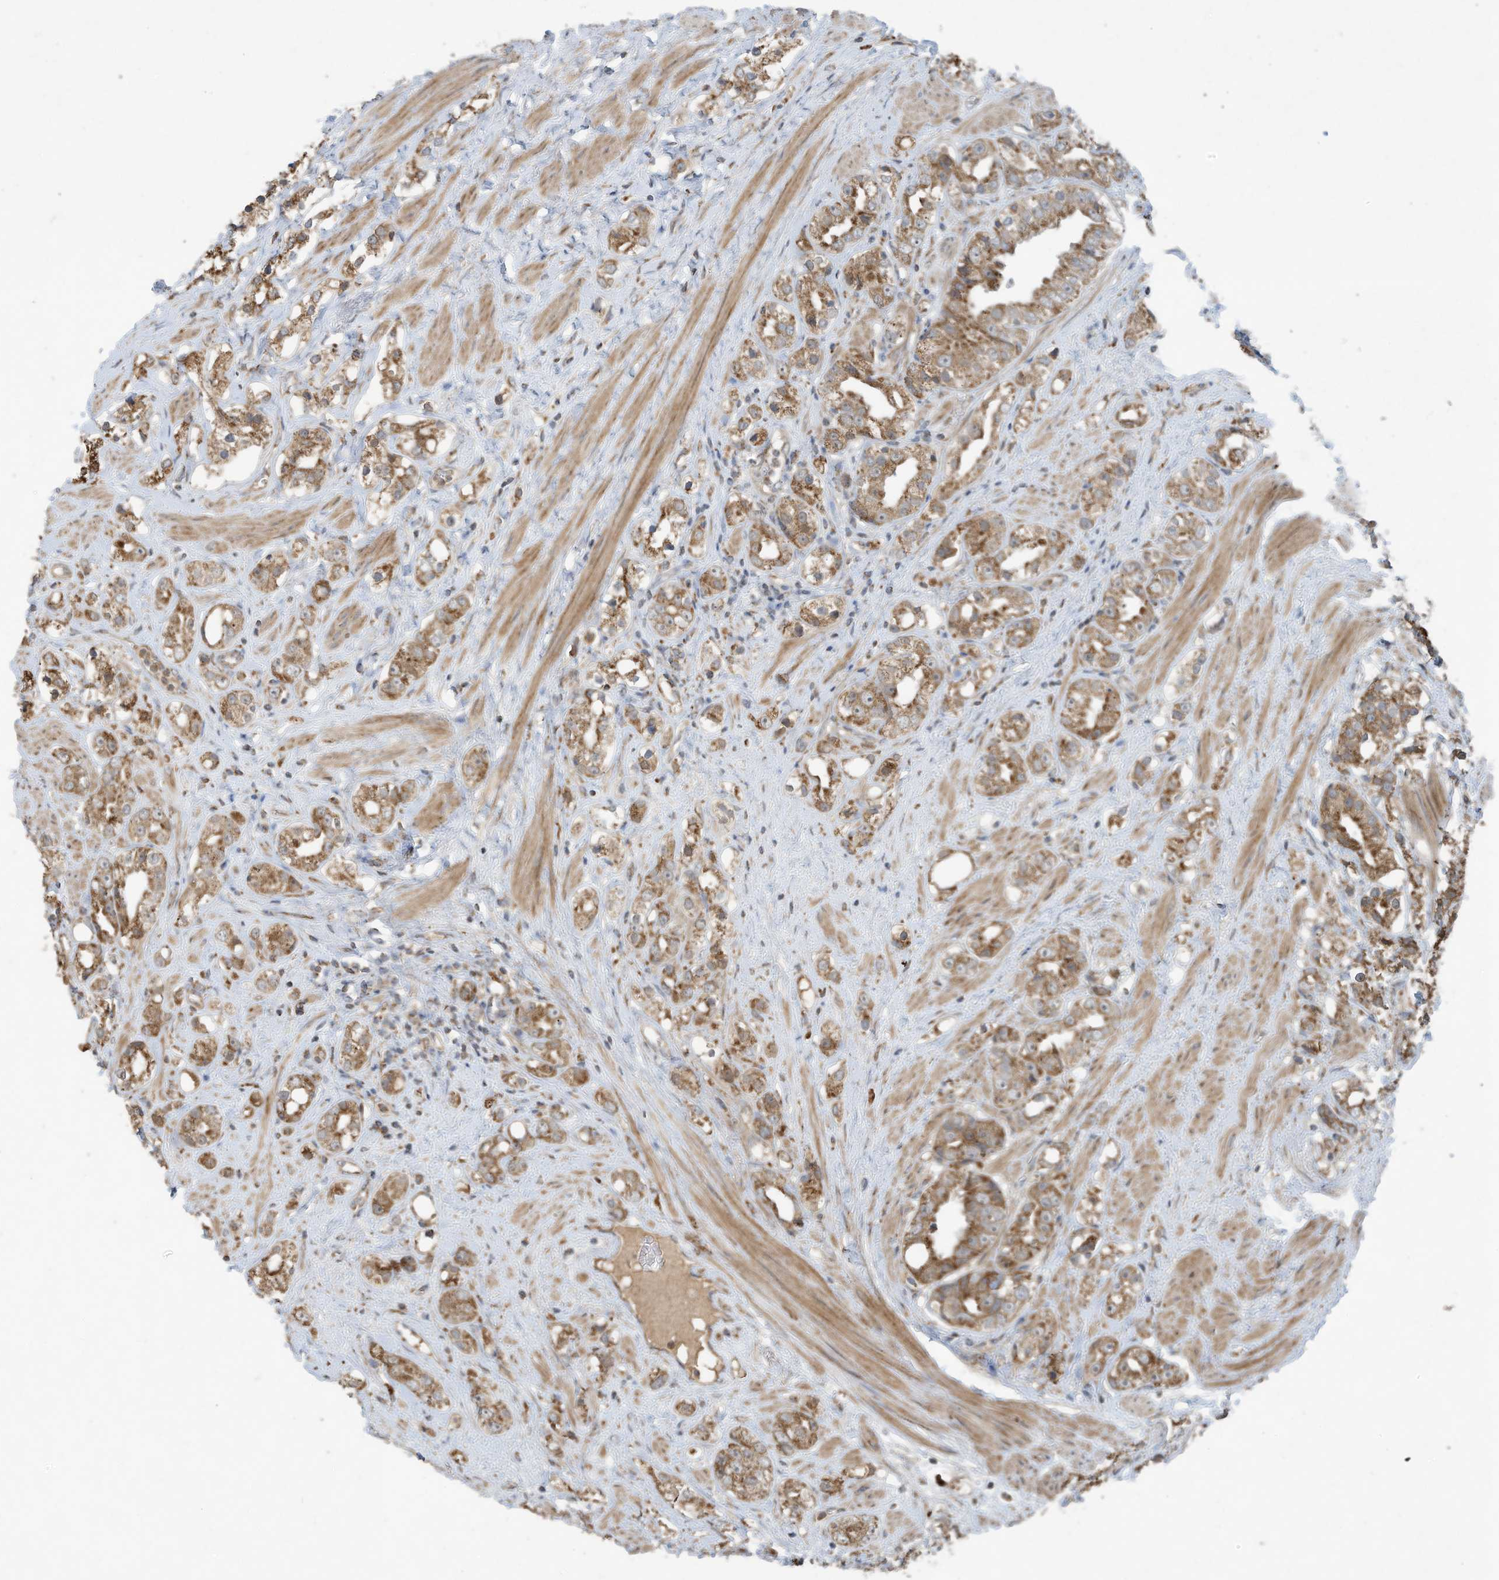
{"staining": {"intensity": "moderate", "quantity": ">75%", "location": "cytoplasmic/membranous"}, "tissue": "prostate cancer", "cell_type": "Tumor cells", "image_type": "cancer", "snomed": [{"axis": "morphology", "description": "Adenocarcinoma, NOS"}, {"axis": "topography", "description": "Prostate"}], "caption": "Immunohistochemistry of adenocarcinoma (prostate) displays medium levels of moderate cytoplasmic/membranous positivity in approximately >75% of tumor cells.", "gene": "C2orf74", "patient": {"sex": "male", "age": 79}}